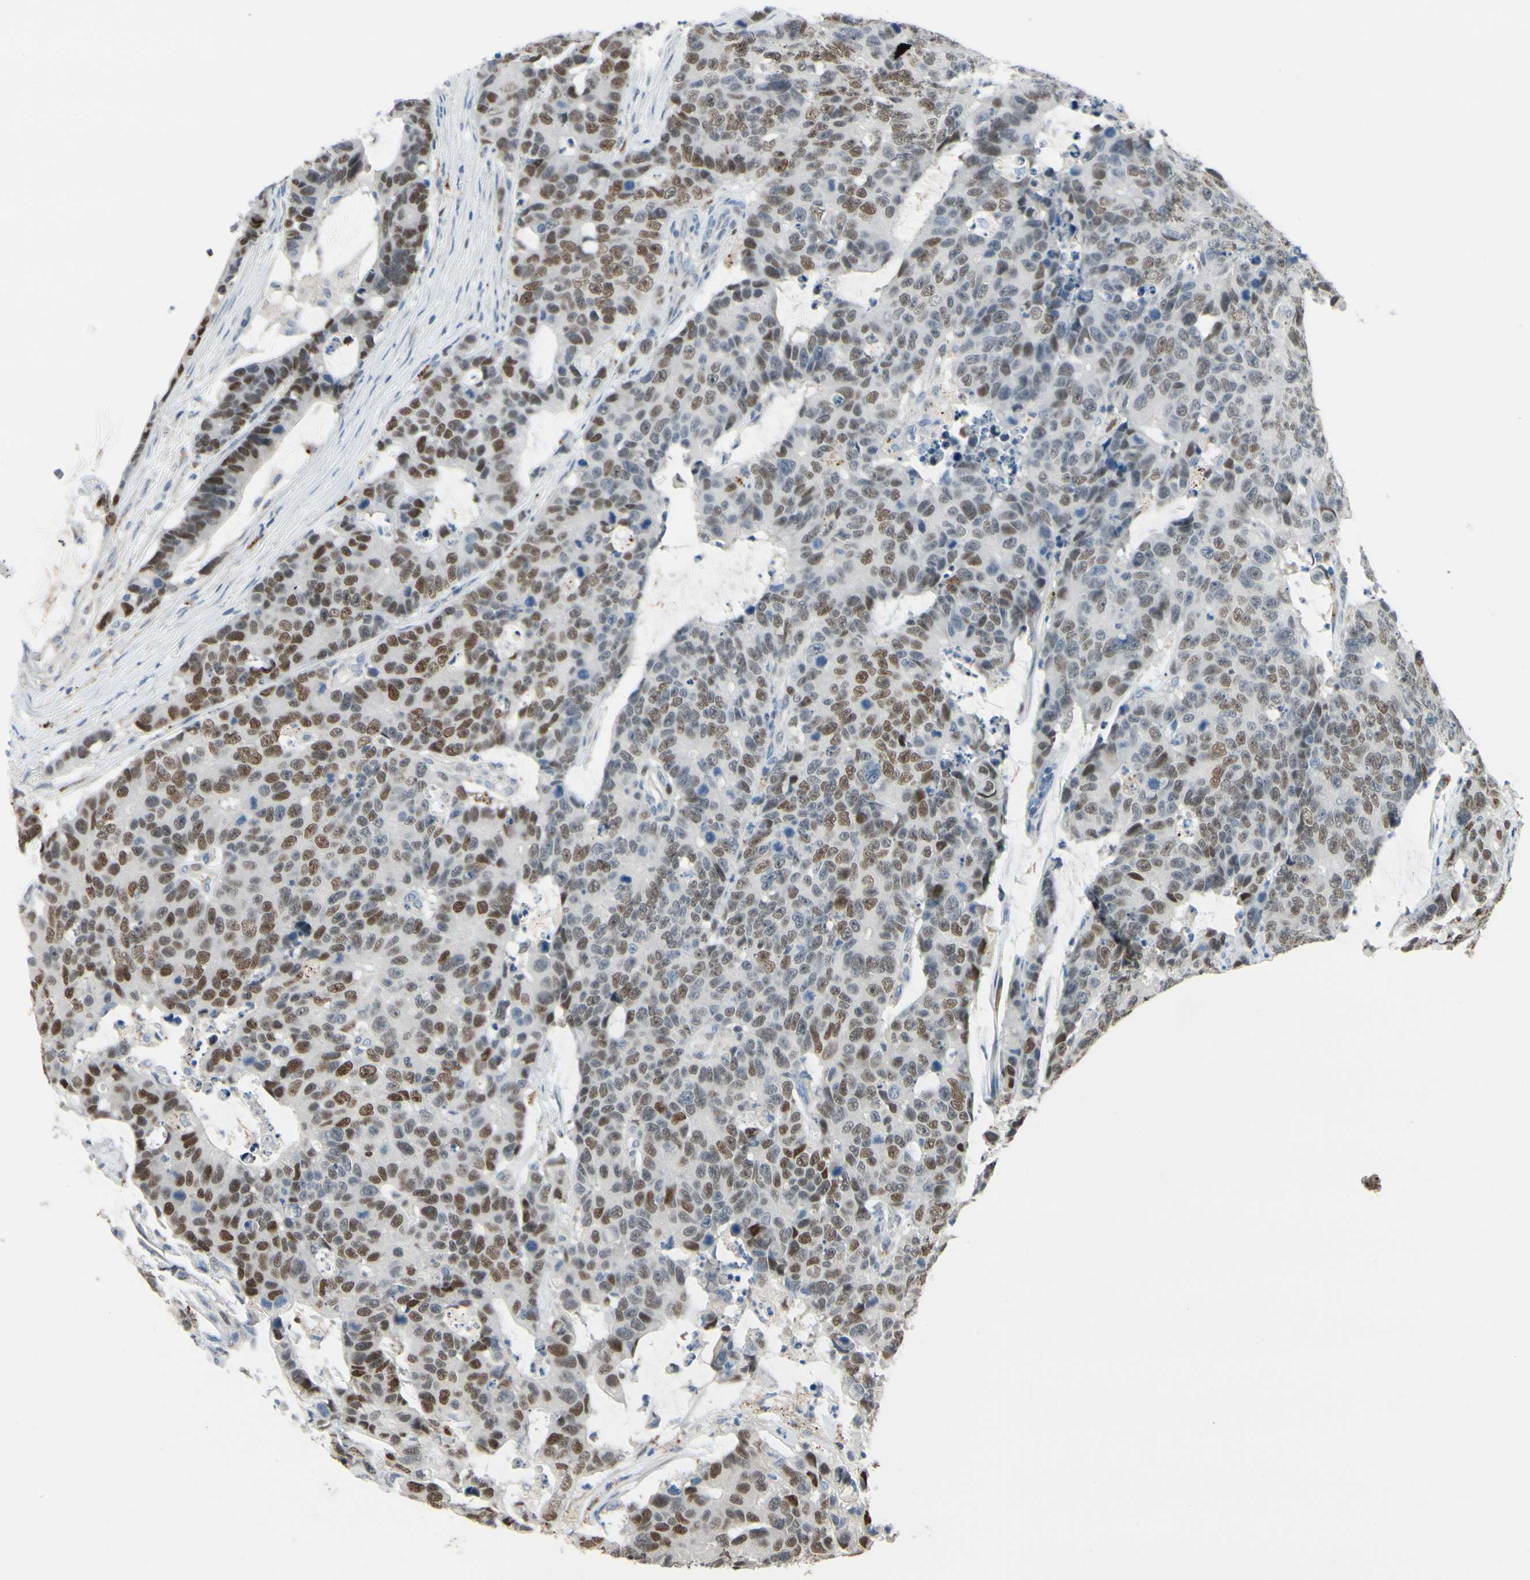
{"staining": {"intensity": "moderate", "quantity": "25%-75%", "location": "nuclear"}, "tissue": "colorectal cancer", "cell_type": "Tumor cells", "image_type": "cancer", "snomed": [{"axis": "morphology", "description": "Adenocarcinoma, NOS"}, {"axis": "topography", "description": "Colon"}], "caption": "A histopathology image showing moderate nuclear positivity in about 25%-75% of tumor cells in colorectal cancer (adenocarcinoma), as visualized by brown immunohistochemical staining.", "gene": "ZKSCAN4", "patient": {"sex": "female", "age": 86}}